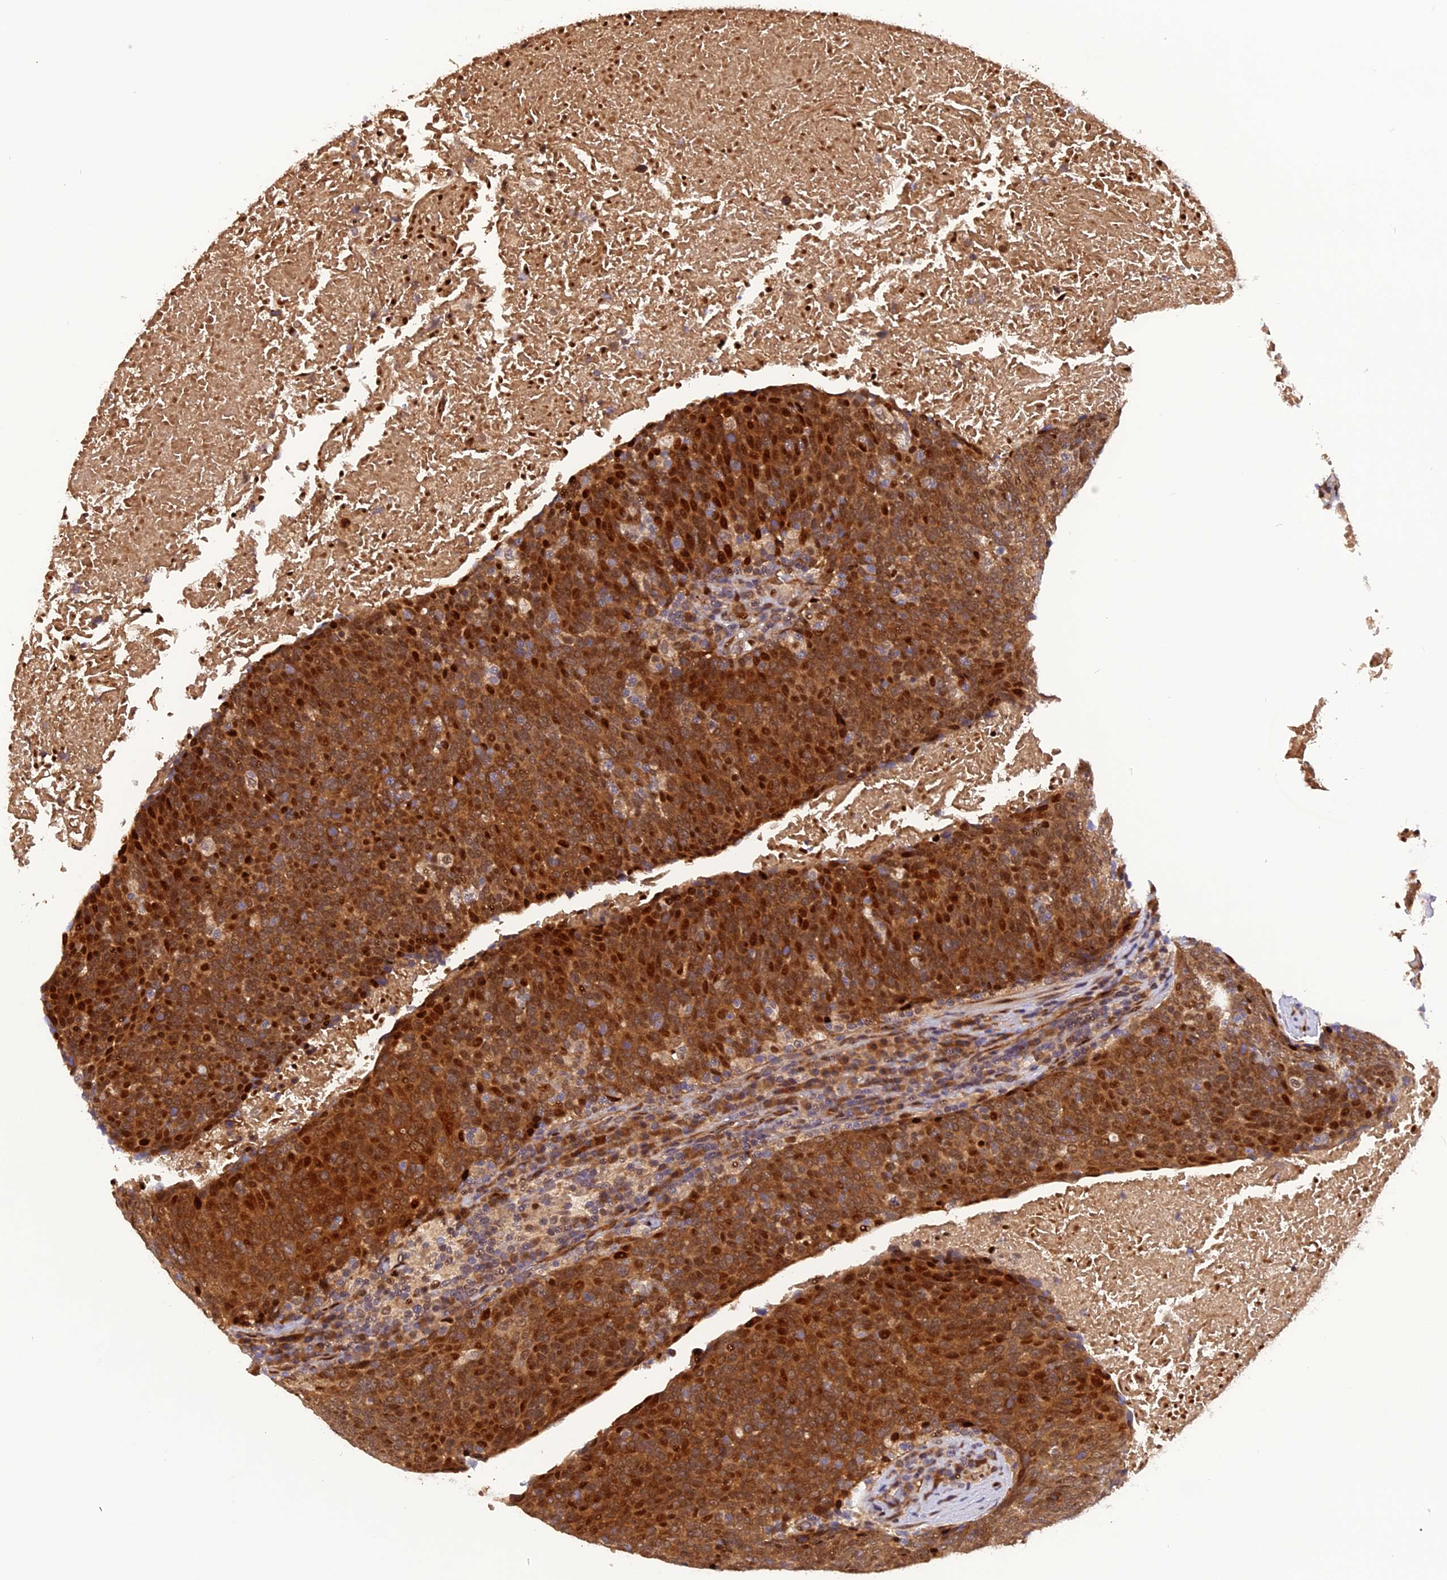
{"staining": {"intensity": "moderate", "quantity": ">75%", "location": "cytoplasmic/membranous,nuclear"}, "tissue": "head and neck cancer", "cell_type": "Tumor cells", "image_type": "cancer", "snomed": [{"axis": "morphology", "description": "Squamous cell carcinoma, NOS"}, {"axis": "morphology", "description": "Squamous cell carcinoma, metastatic, NOS"}, {"axis": "topography", "description": "Lymph node"}, {"axis": "topography", "description": "Head-Neck"}], "caption": "A medium amount of moderate cytoplasmic/membranous and nuclear positivity is present in approximately >75% of tumor cells in head and neck cancer (metastatic squamous cell carcinoma) tissue.", "gene": "MICALL1", "patient": {"sex": "male", "age": 62}}